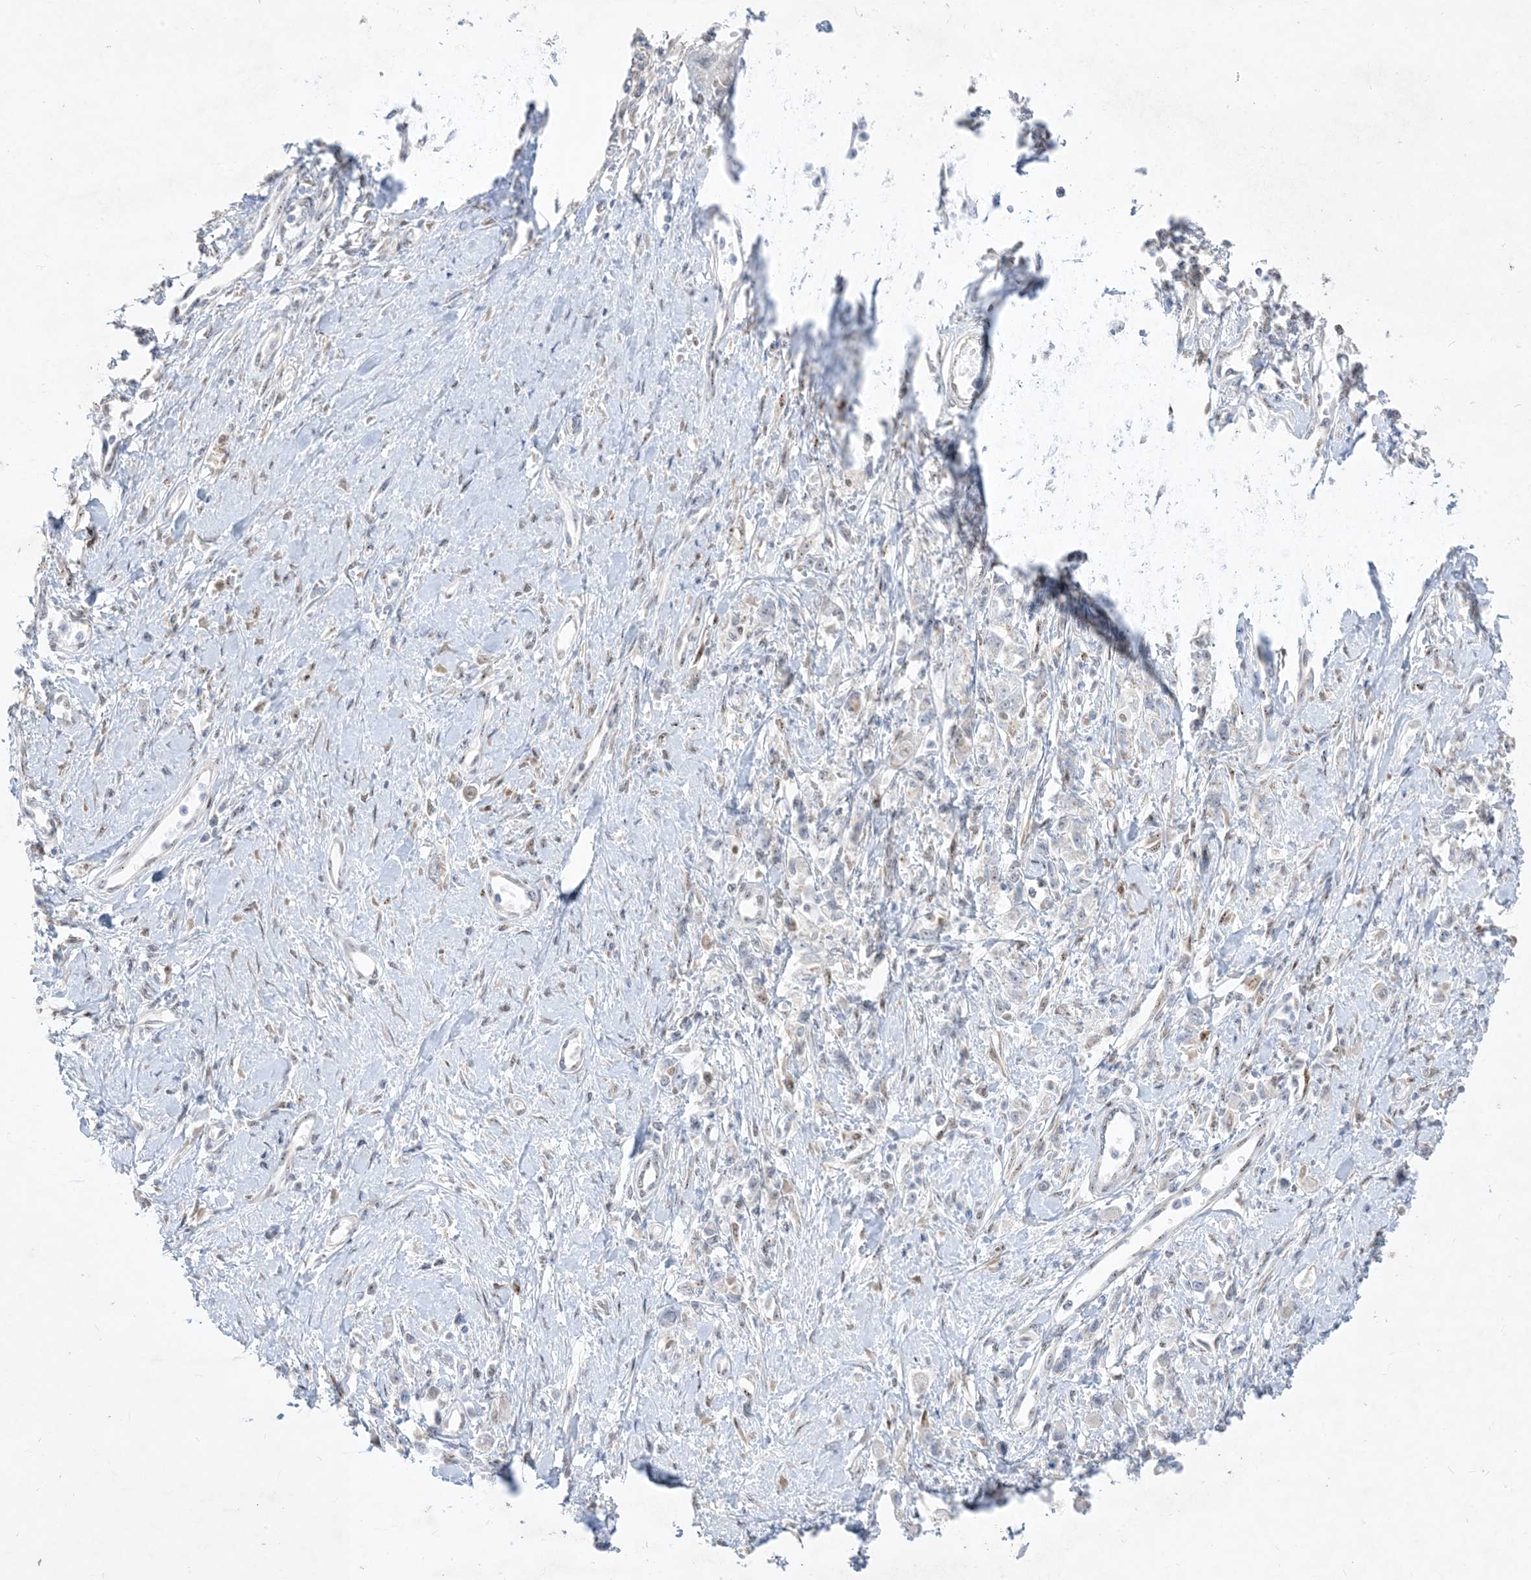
{"staining": {"intensity": "negative", "quantity": "none", "location": "none"}, "tissue": "stomach cancer", "cell_type": "Tumor cells", "image_type": "cancer", "snomed": [{"axis": "morphology", "description": "Adenocarcinoma, NOS"}, {"axis": "topography", "description": "Stomach"}], "caption": "DAB (3,3'-diaminobenzidine) immunohistochemical staining of human stomach cancer shows no significant staining in tumor cells. Nuclei are stained in blue.", "gene": "BHLHE40", "patient": {"sex": "female", "age": 76}}